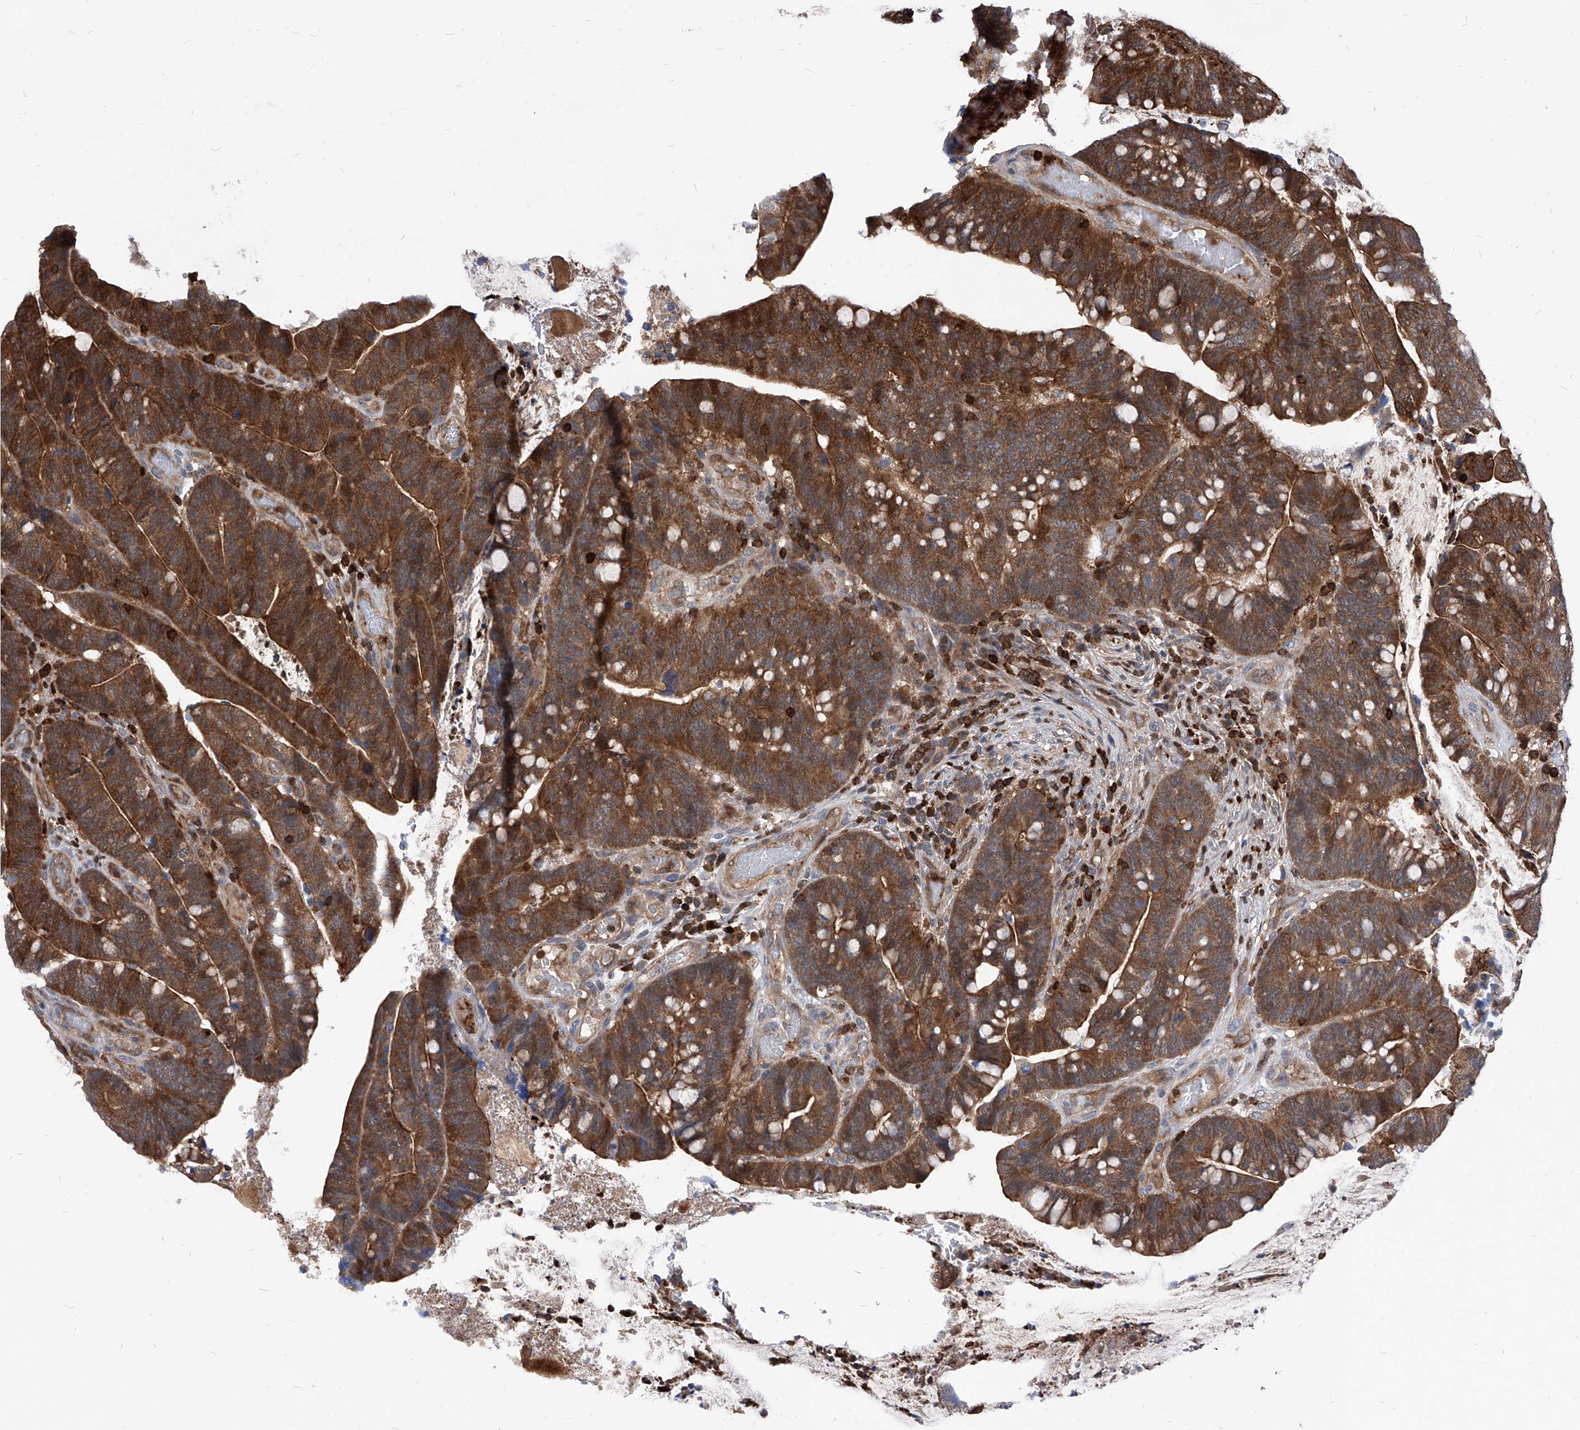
{"staining": {"intensity": "strong", "quantity": ">75%", "location": "cytoplasmic/membranous"}, "tissue": "colorectal cancer", "cell_type": "Tumor cells", "image_type": "cancer", "snomed": [{"axis": "morphology", "description": "Adenocarcinoma, NOS"}, {"axis": "topography", "description": "Colon"}], "caption": "An immunohistochemistry (IHC) micrograph of neoplastic tissue is shown. Protein staining in brown highlights strong cytoplasmic/membranous positivity in colorectal adenocarcinoma within tumor cells. Immunohistochemistry (ihc) stains the protein in brown and the nuclei are stained blue.", "gene": "ABRACL", "patient": {"sex": "female", "age": 66}}